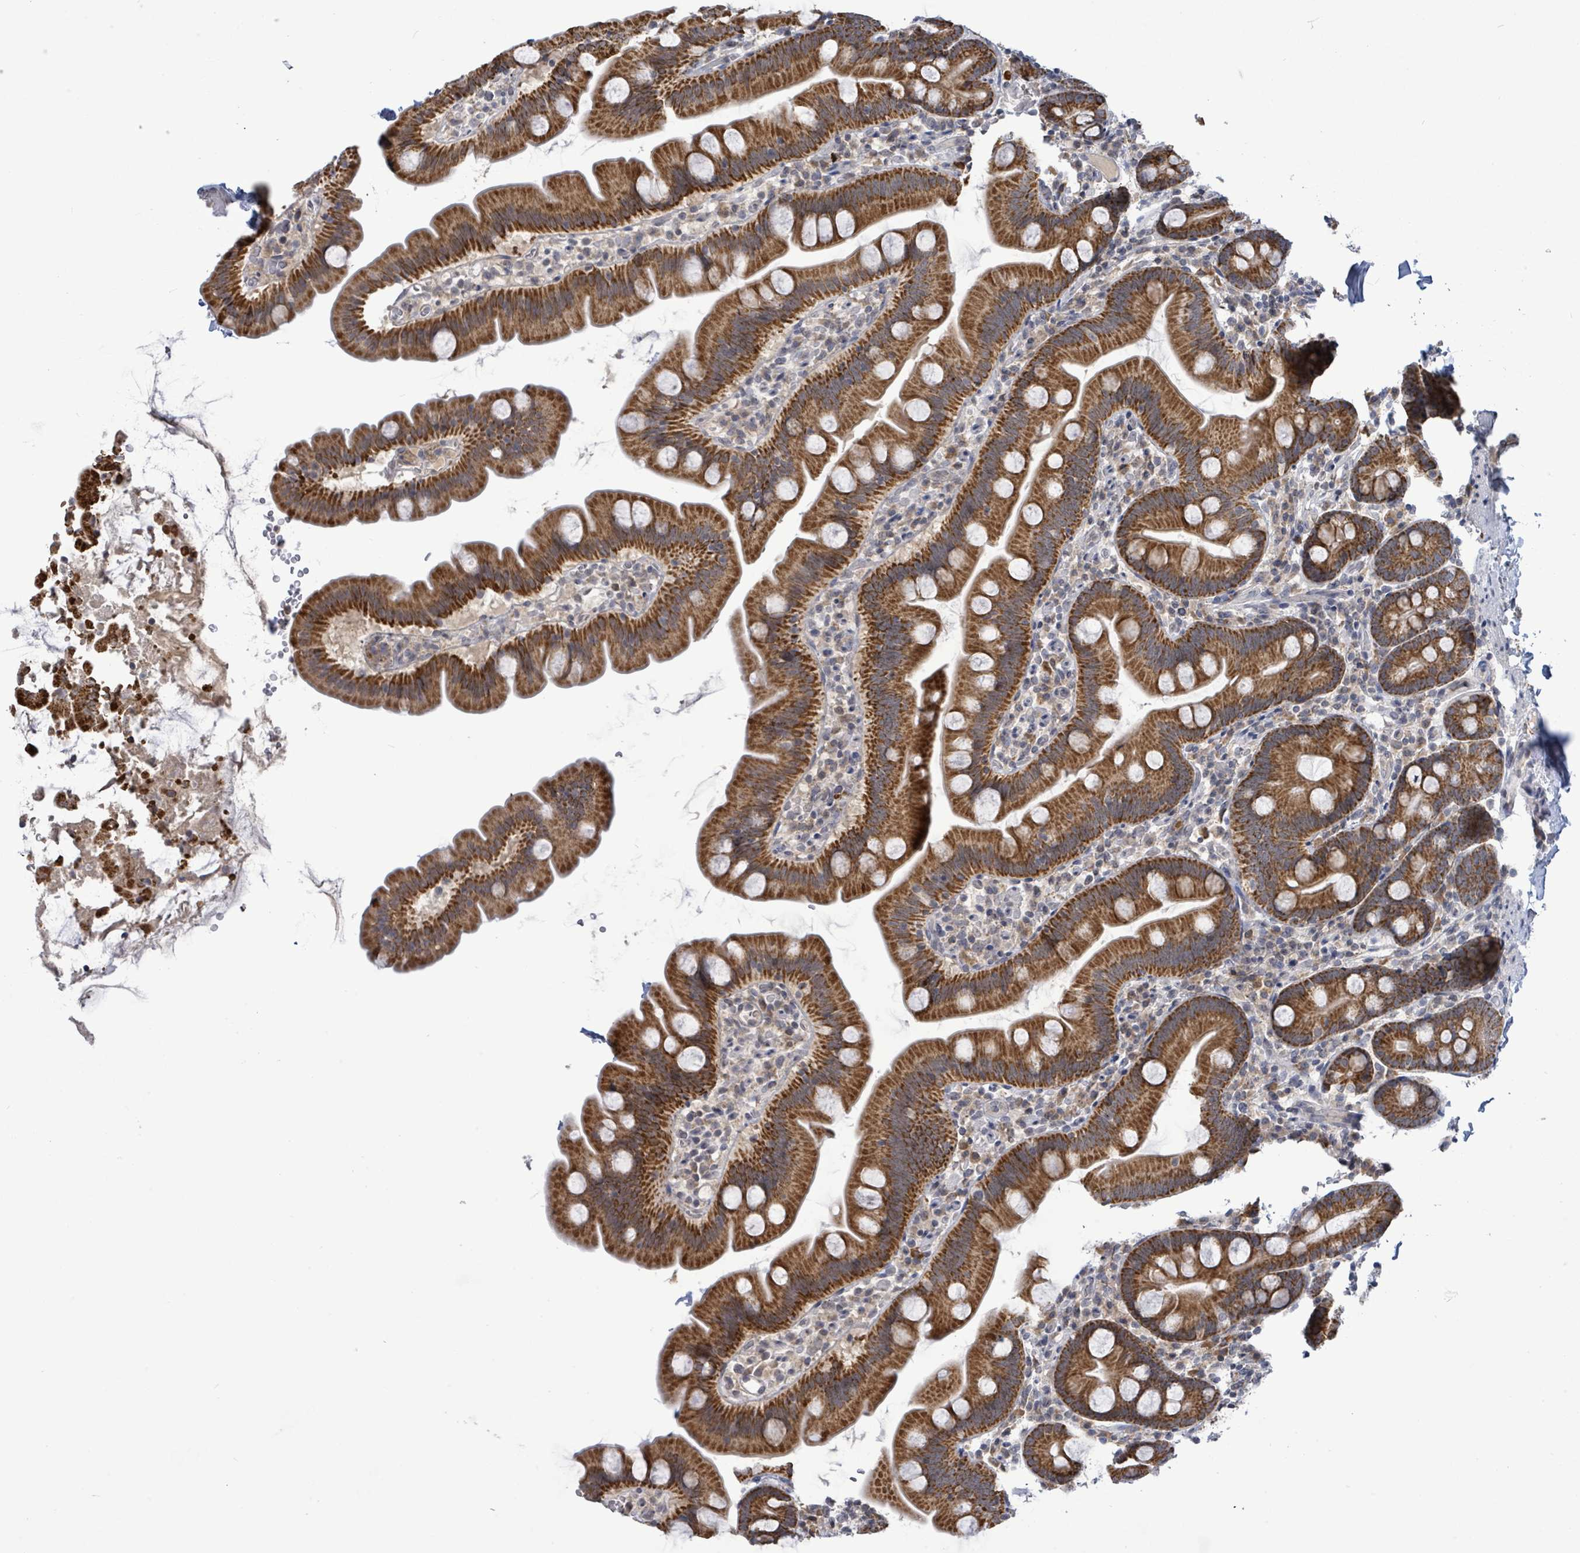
{"staining": {"intensity": "strong", "quantity": ">75%", "location": "cytoplasmic/membranous"}, "tissue": "small intestine", "cell_type": "Glandular cells", "image_type": "normal", "snomed": [{"axis": "morphology", "description": "Normal tissue, NOS"}, {"axis": "topography", "description": "Small intestine"}], "caption": "Strong cytoplasmic/membranous protein staining is seen in about >75% of glandular cells in small intestine. The staining is performed using DAB (3,3'-diaminobenzidine) brown chromogen to label protein expression. The nuclei are counter-stained blue using hematoxylin.", "gene": "COQ10B", "patient": {"sex": "female", "age": 68}}